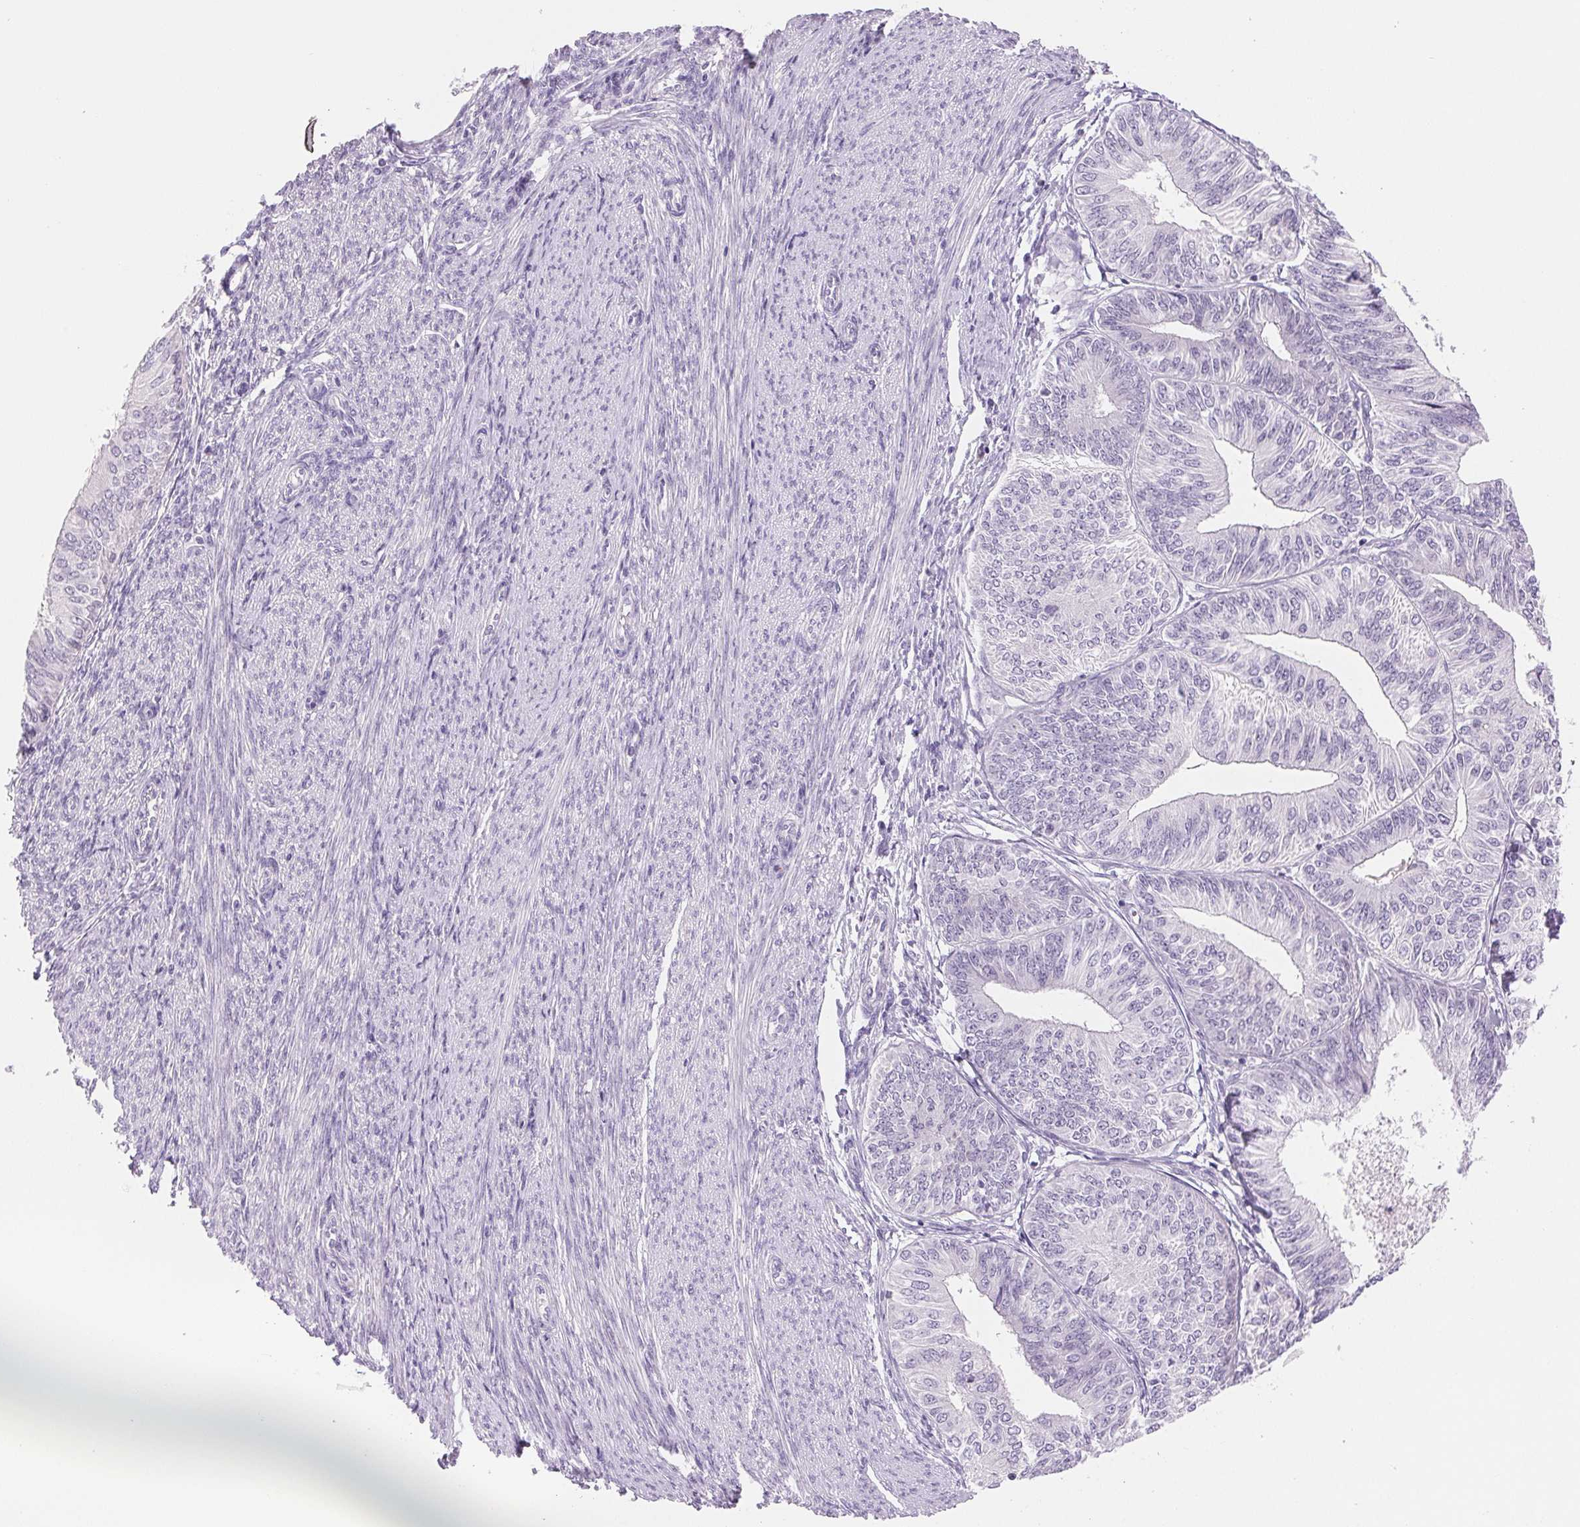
{"staining": {"intensity": "negative", "quantity": "none", "location": "none"}, "tissue": "endometrial cancer", "cell_type": "Tumor cells", "image_type": "cancer", "snomed": [{"axis": "morphology", "description": "Adenocarcinoma, NOS"}, {"axis": "topography", "description": "Endometrium"}], "caption": "IHC micrograph of neoplastic tissue: adenocarcinoma (endometrial) stained with DAB reveals no significant protein staining in tumor cells.", "gene": "IFIT1B", "patient": {"sex": "female", "age": 58}}